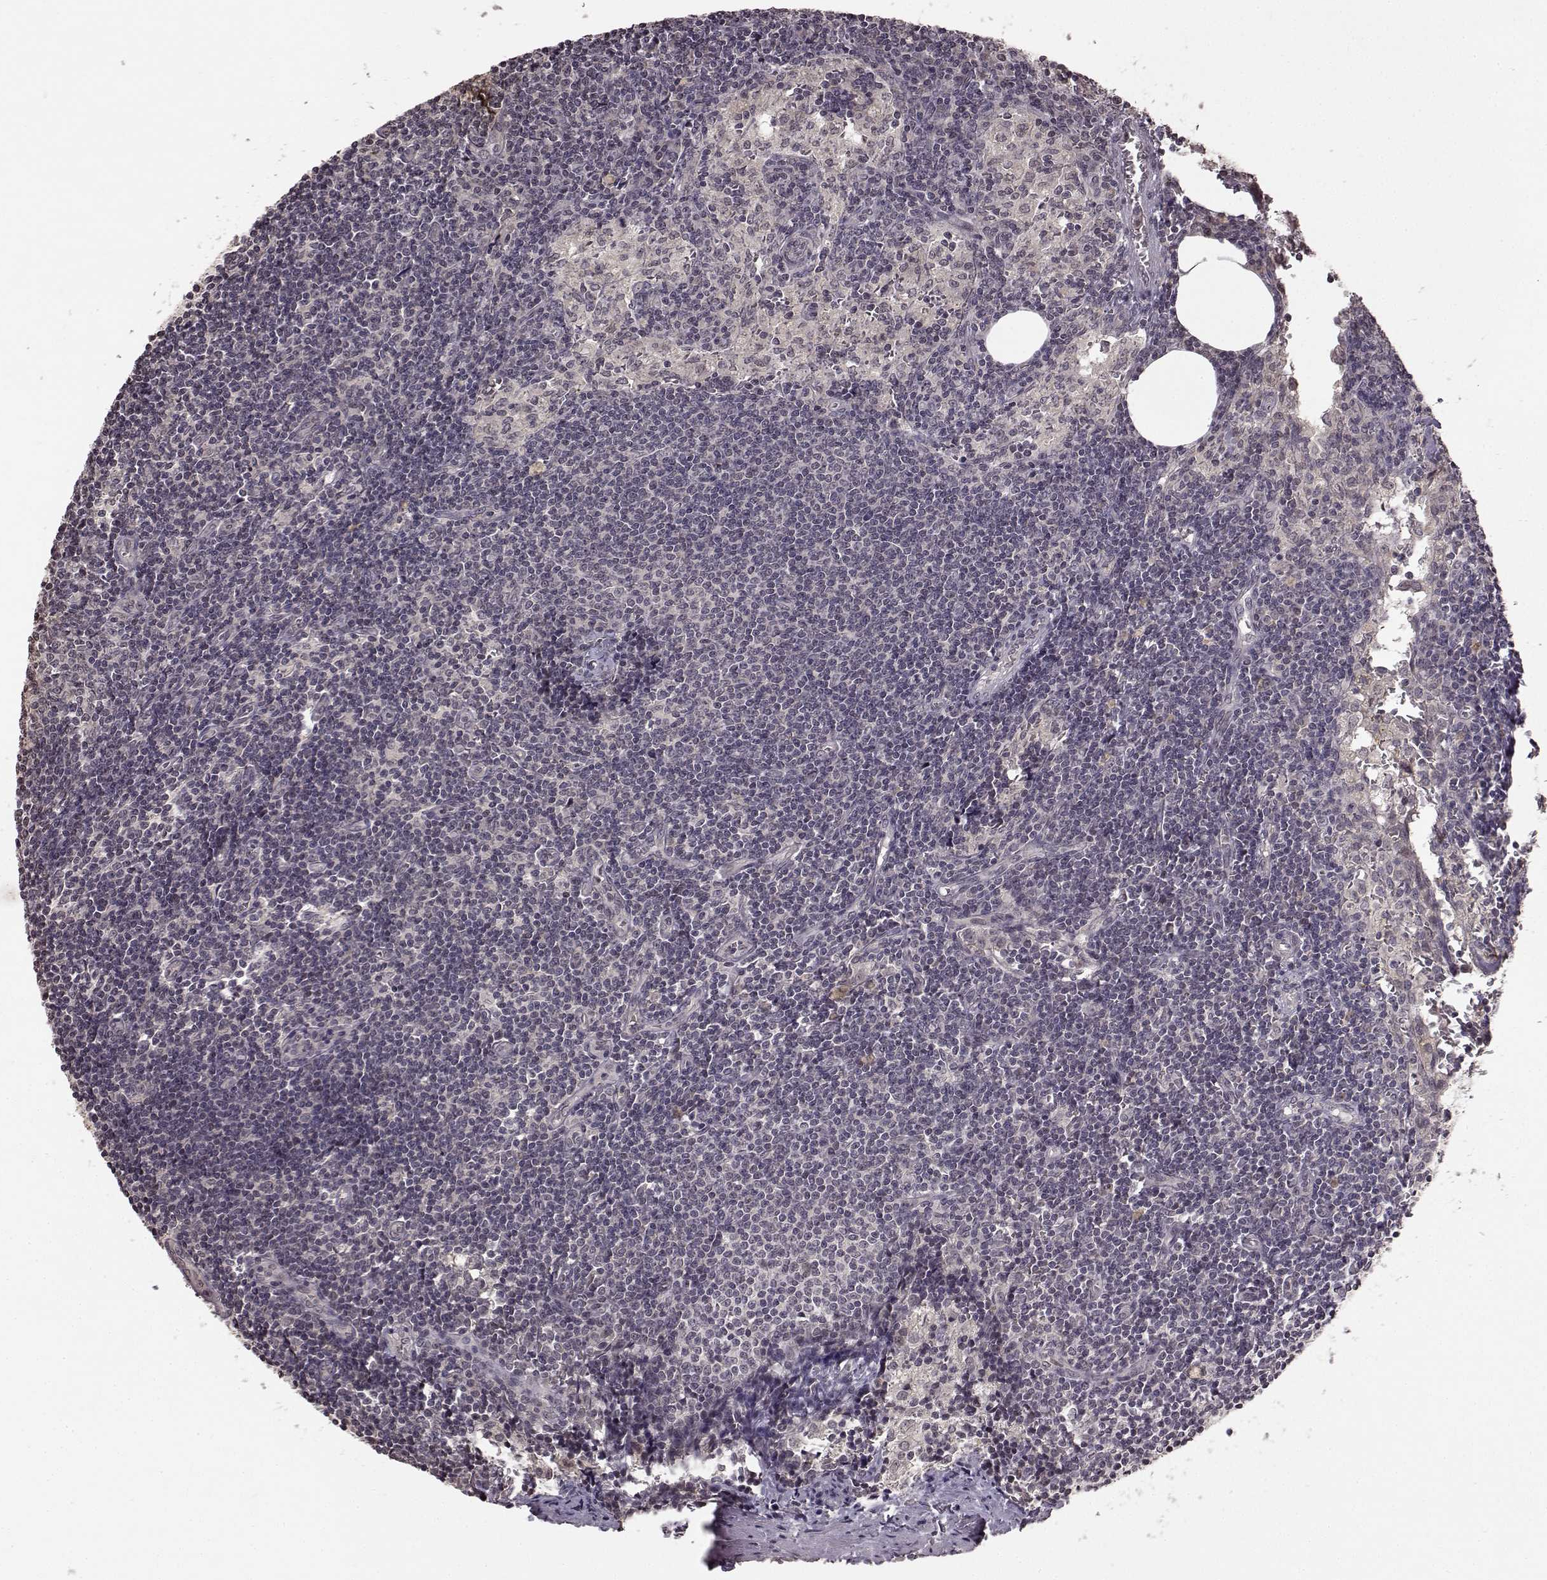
{"staining": {"intensity": "negative", "quantity": "none", "location": "none"}, "tissue": "lymph node", "cell_type": "Germinal center cells", "image_type": "normal", "snomed": [{"axis": "morphology", "description": "Normal tissue, NOS"}, {"axis": "topography", "description": "Lymph node"}], "caption": "Immunohistochemistry histopathology image of normal human lymph node stained for a protein (brown), which displays no expression in germinal center cells.", "gene": "NTRK2", "patient": {"sex": "female", "age": 50}}